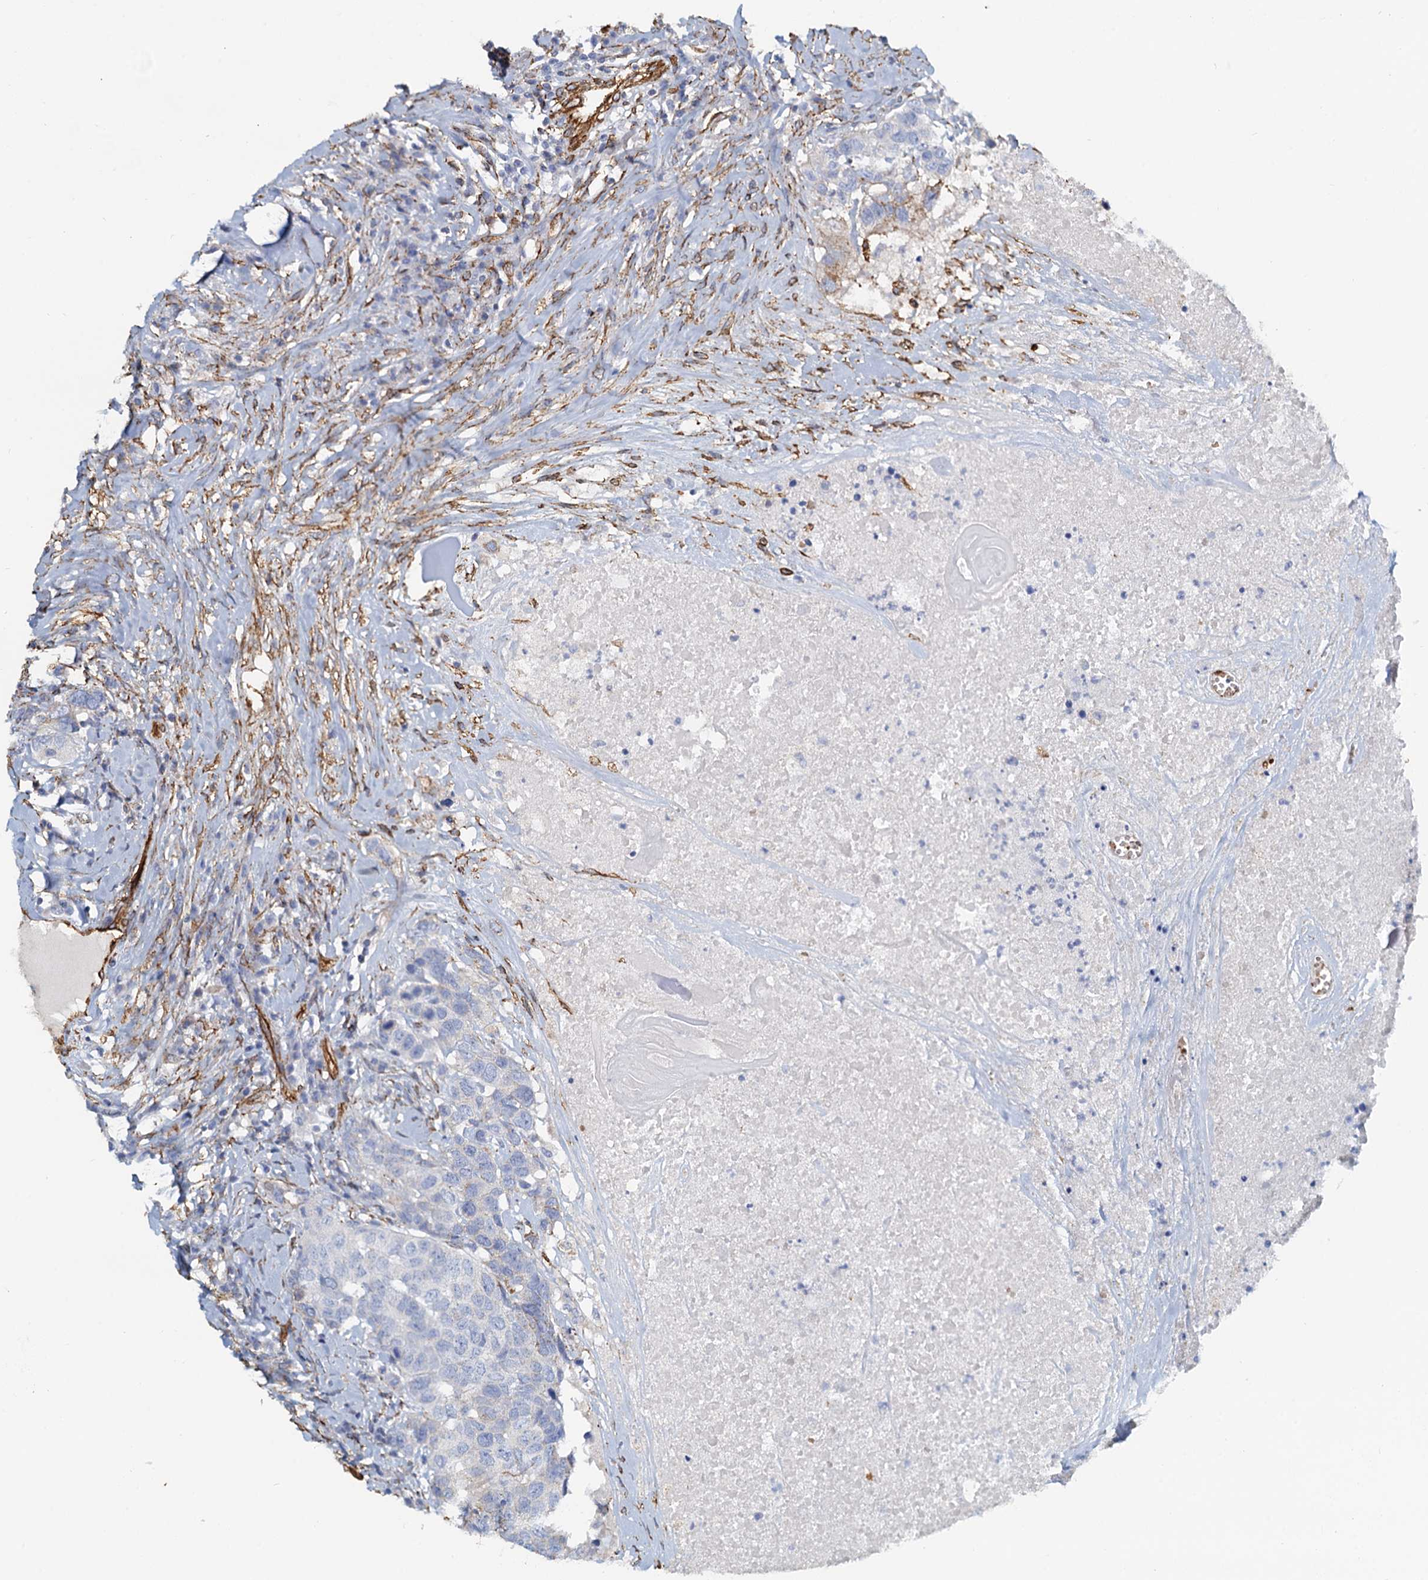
{"staining": {"intensity": "negative", "quantity": "none", "location": "none"}, "tissue": "head and neck cancer", "cell_type": "Tumor cells", "image_type": "cancer", "snomed": [{"axis": "morphology", "description": "Squamous cell carcinoma, NOS"}, {"axis": "topography", "description": "Head-Neck"}], "caption": "IHC image of neoplastic tissue: head and neck cancer stained with DAB (3,3'-diaminobenzidine) reveals no significant protein positivity in tumor cells.", "gene": "DGKG", "patient": {"sex": "male", "age": 66}}